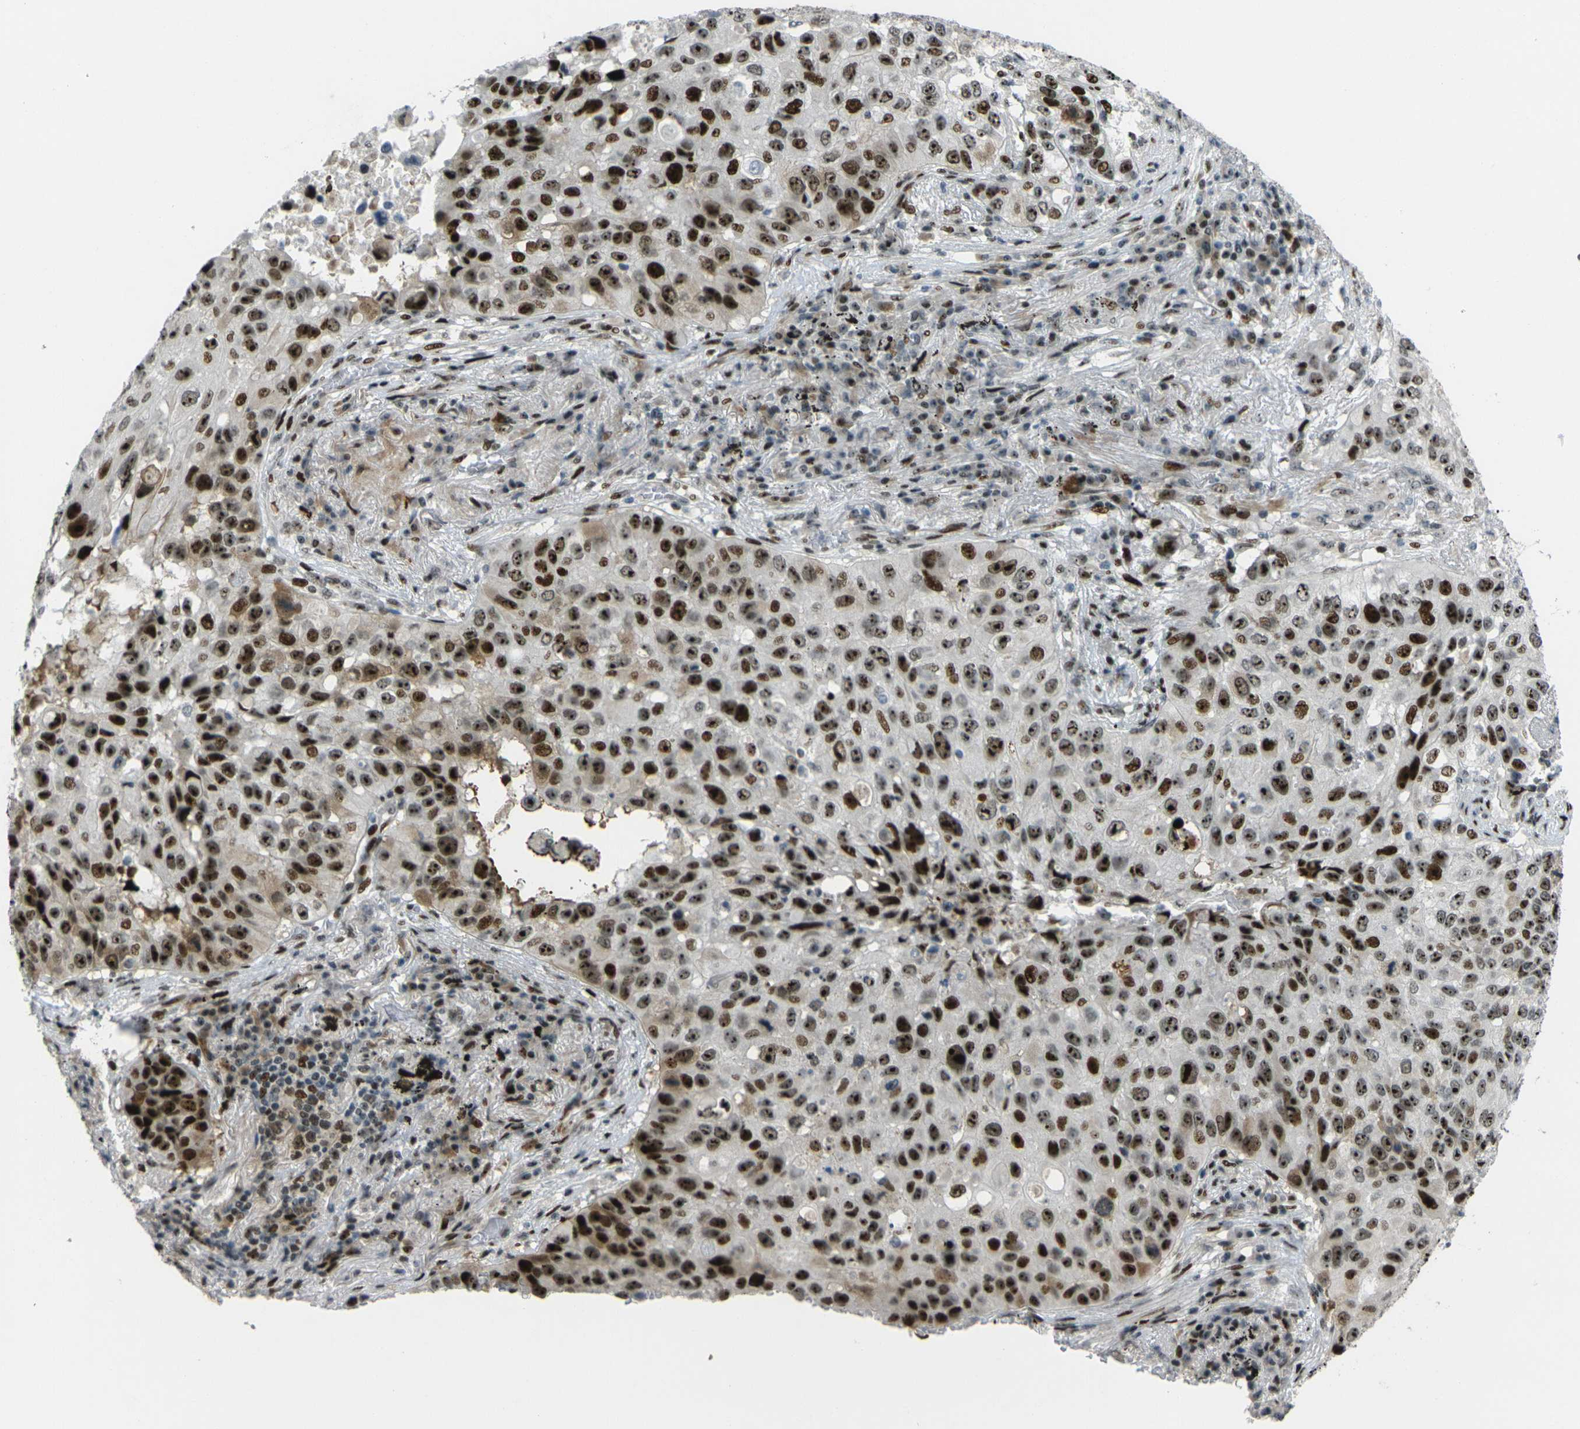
{"staining": {"intensity": "strong", "quantity": ">75%", "location": "nuclear"}, "tissue": "lung cancer", "cell_type": "Tumor cells", "image_type": "cancer", "snomed": [{"axis": "morphology", "description": "Squamous cell carcinoma, NOS"}, {"axis": "topography", "description": "Lung"}], "caption": "High-power microscopy captured an immunohistochemistry (IHC) image of squamous cell carcinoma (lung), revealing strong nuclear staining in about >75% of tumor cells. (DAB IHC, brown staining for protein, blue staining for nuclei).", "gene": "UBE2C", "patient": {"sex": "male", "age": 57}}